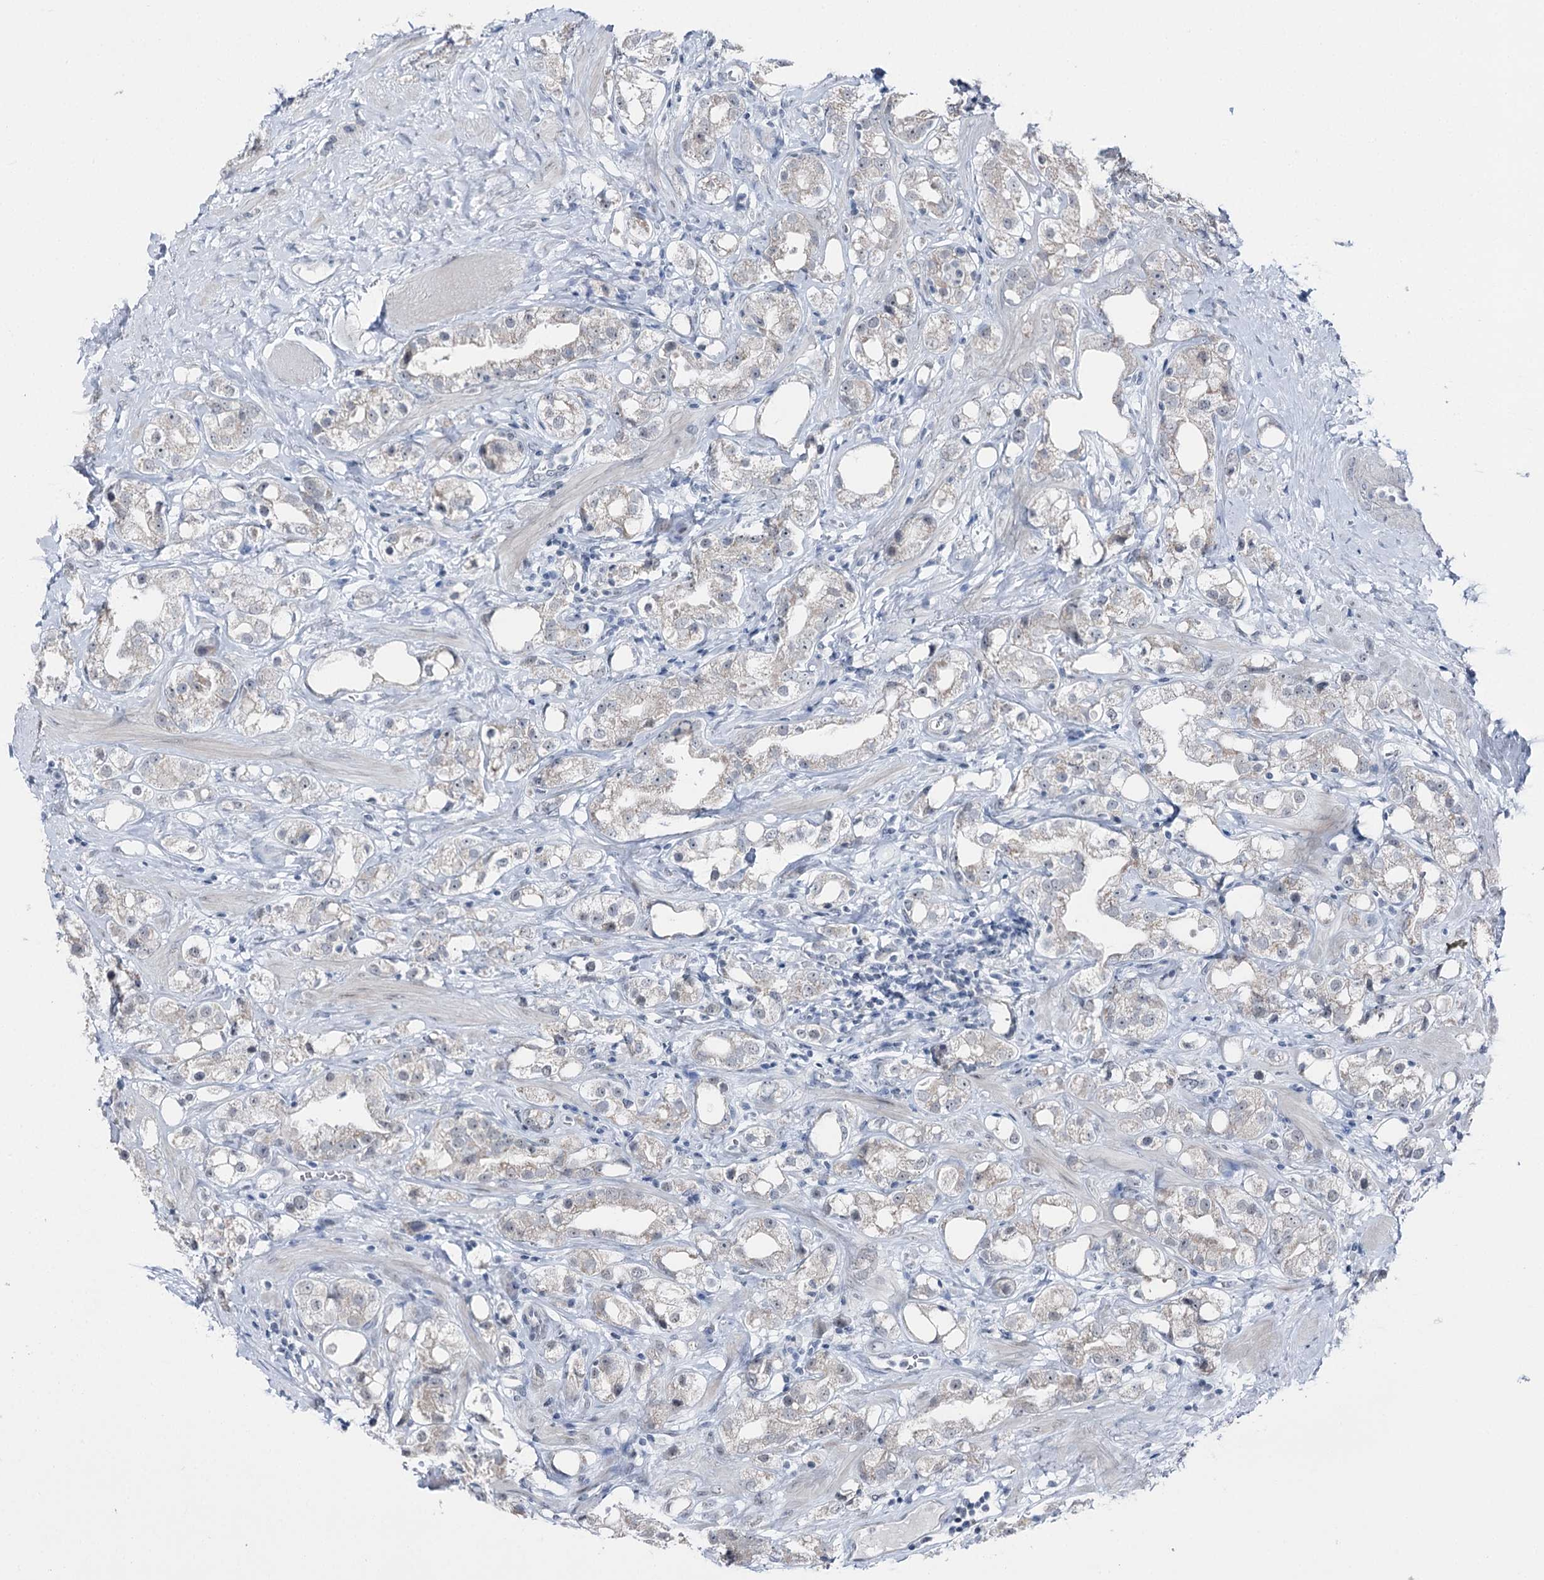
{"staining": {"intensity": "negative", "quantity": "none", "location": "none"}, "tissue": "prostate cancer", "cell_type": "Tumor cells", "image_type": "cancer", "snomed": [{"axis": "morphology", "description": "Adenocarcinoma, NOS"}, {"axis": "topography", "description": "Prostate"}], "caption": "A histopathology image of prostate cancer (adenocarcinoma) stained for a protein reveals no brown staining in tumor cells.", "gene": "STEEP1", "patient": {"sex": "male", "age": 79}}